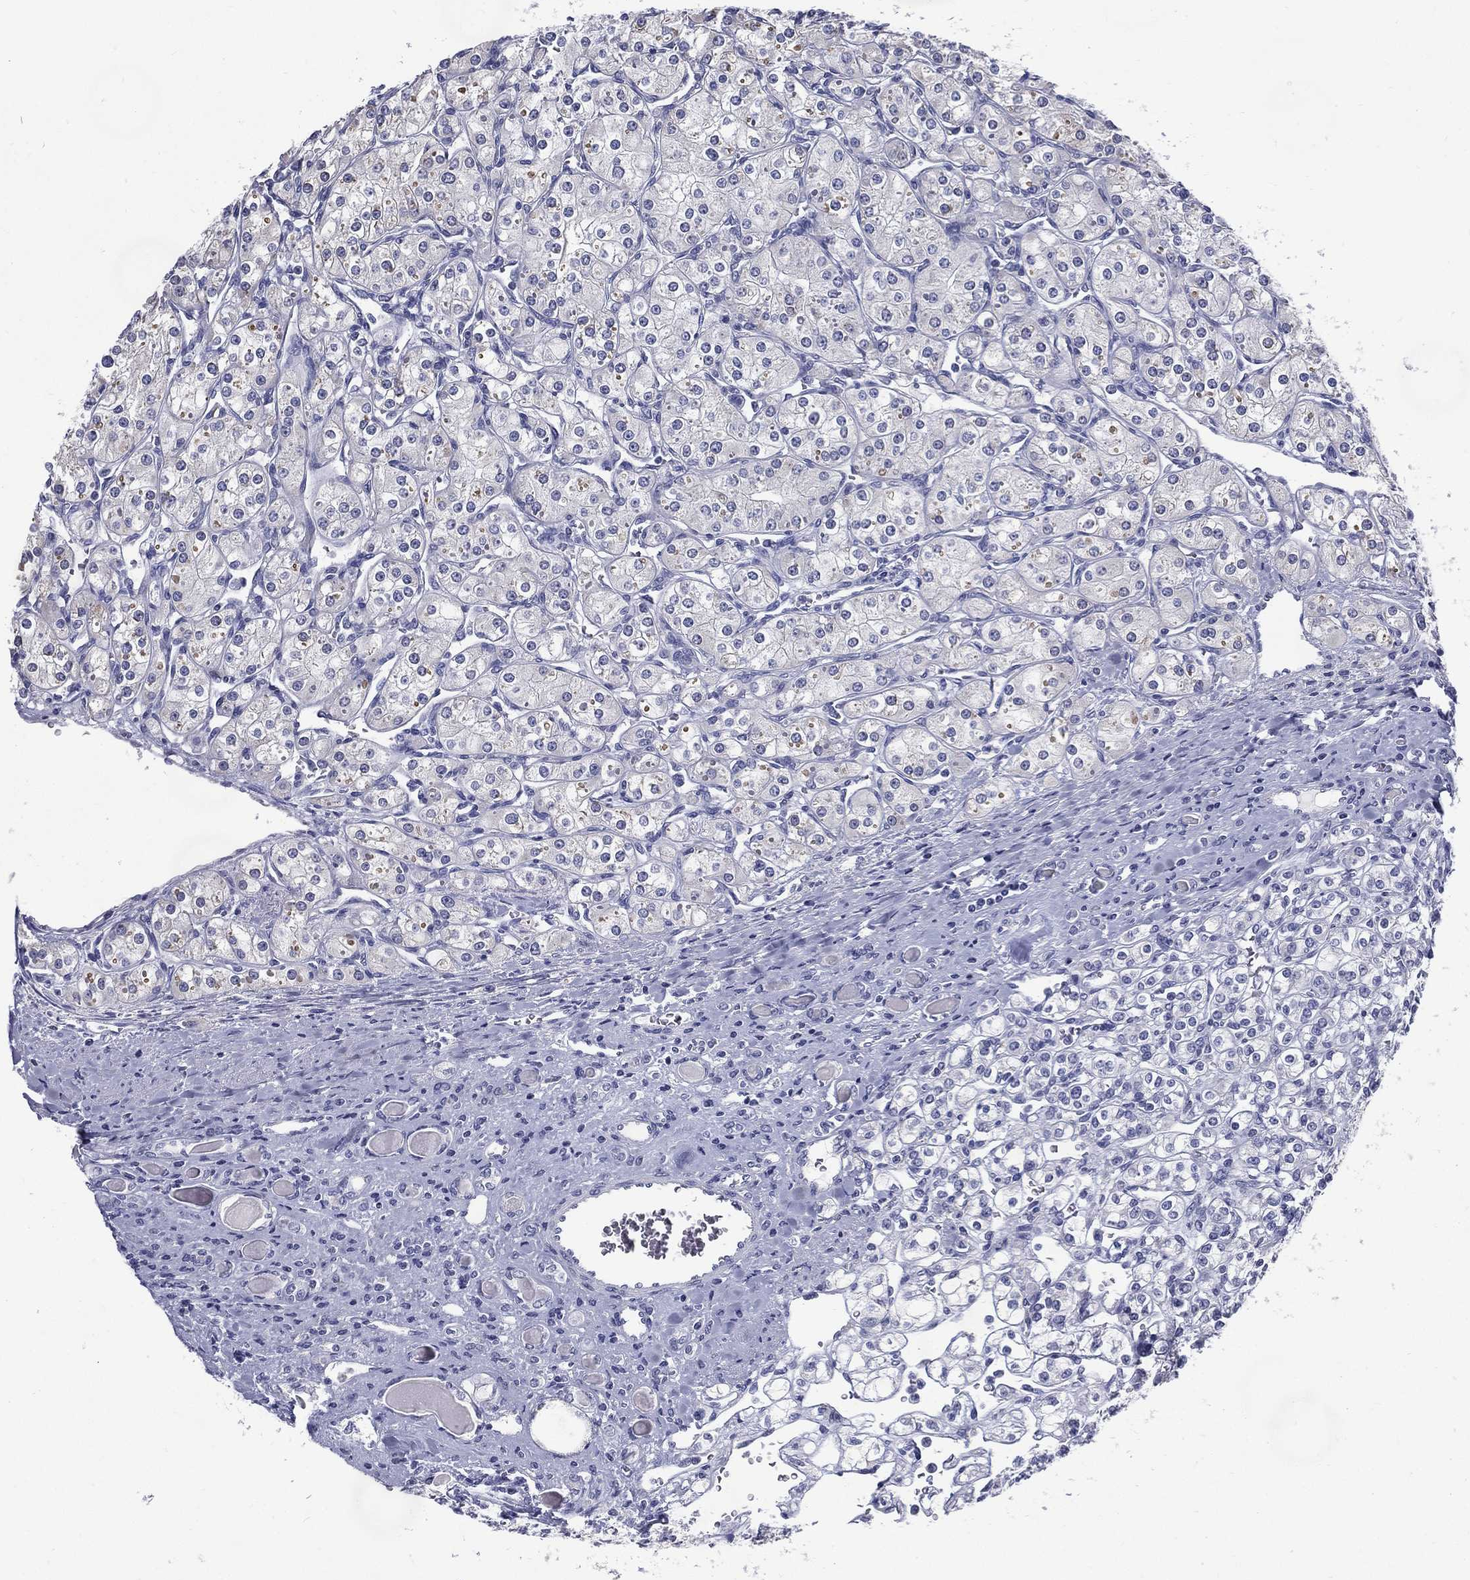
{"staining": {"intensity": "negative", "quantity": "none", "location": "none"}, "tissue": "renal cancer", "cell_type": "Tumor cells", "image_type": "cancer", "snomed": [{"axis": "morphology", "description": "Adenocarcinoma, NOS"}, {"axis": "topography", "description": "Kidney"}], "caption": "DAB immunohistochemical staining of renal cancer shows no significant positivity in tumor cells. (Stains: DAB IHC with hematoxylin counter stain, Microscopy: brightfield microscopy at high magnification).", "gene": "C19orf18", "patient": {"sex": "male", "age": 77}}